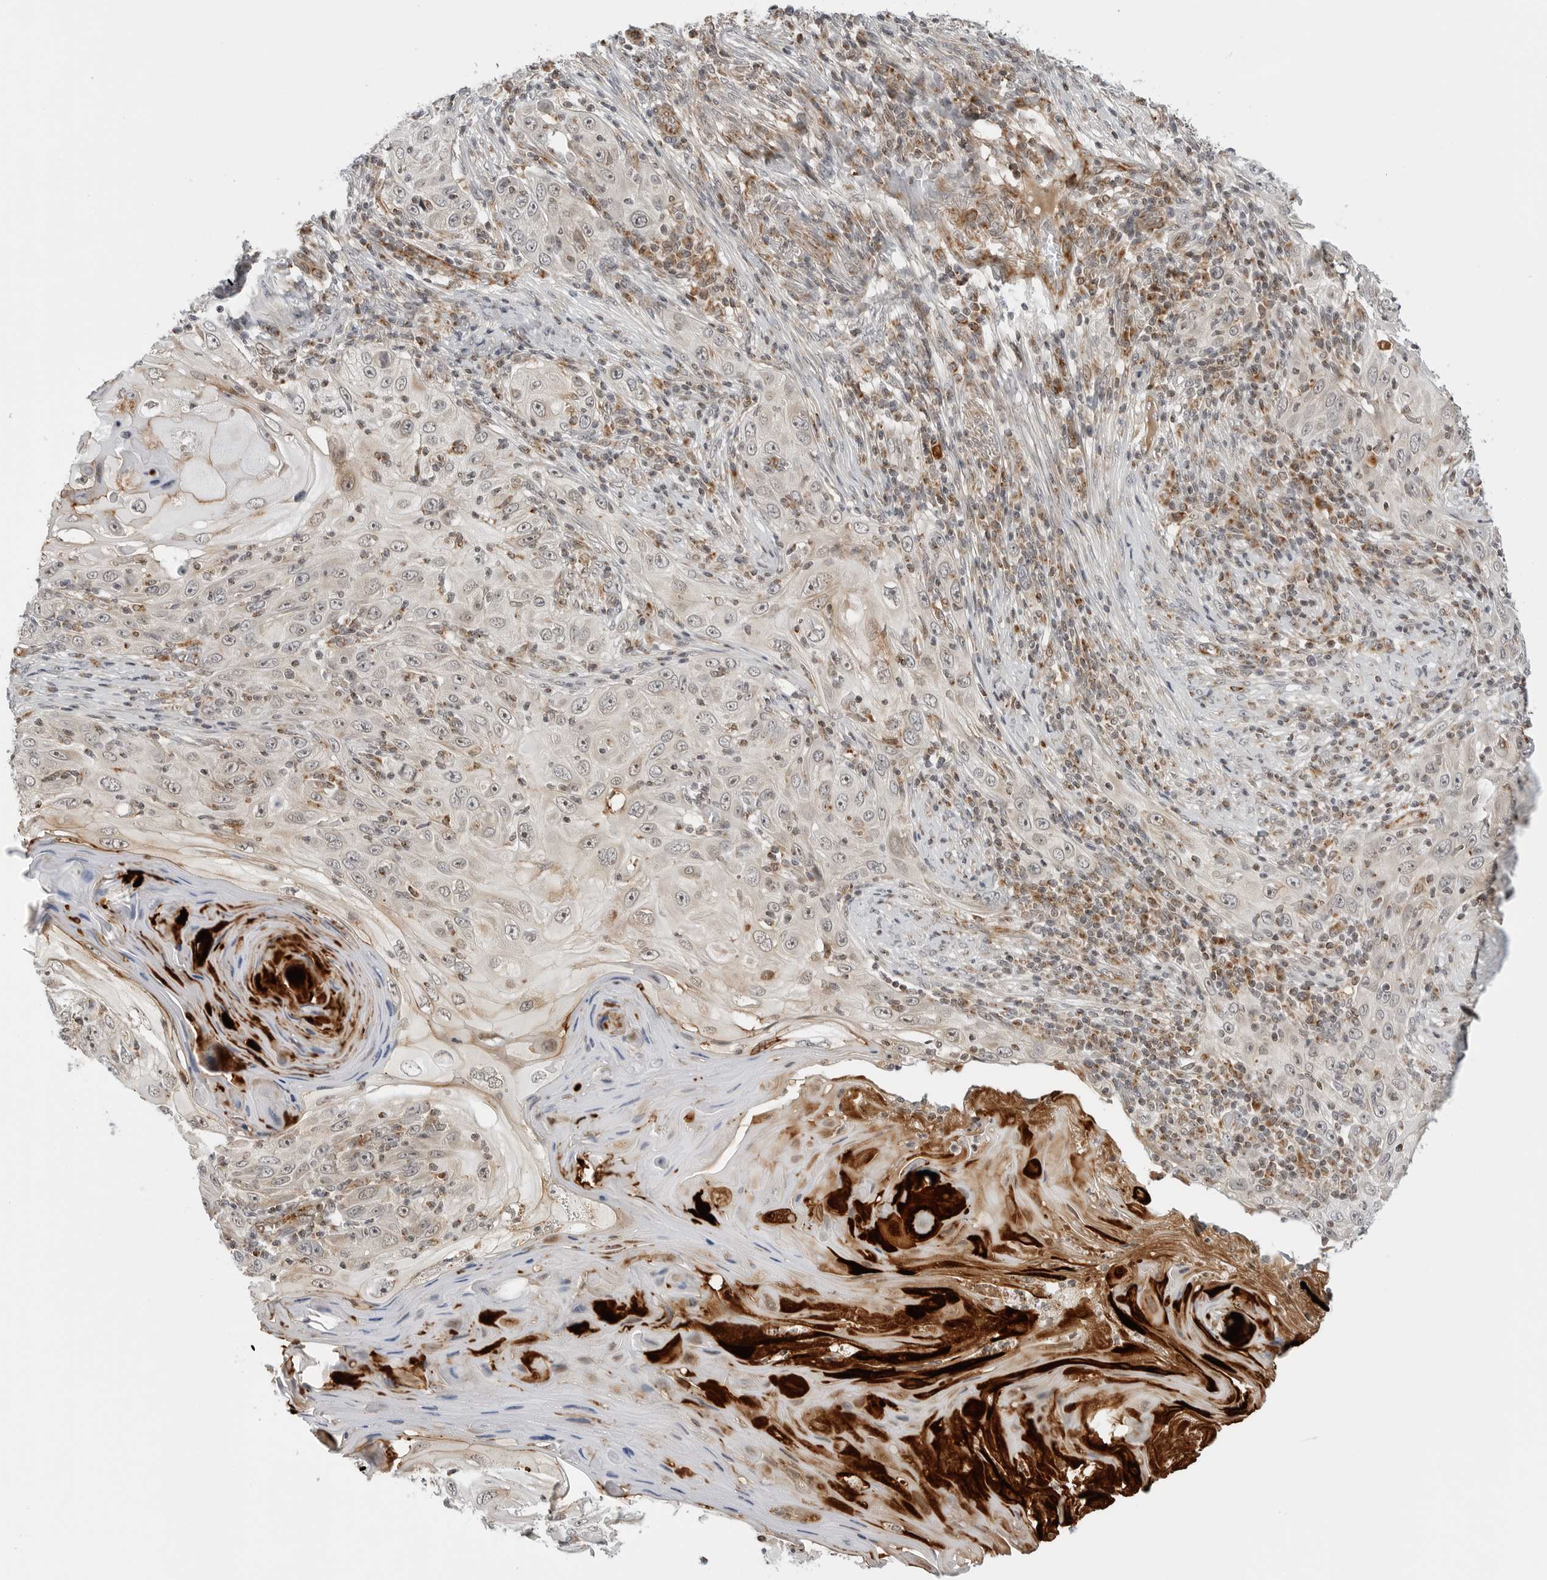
{"staining": {"intensity": "weak", "quantity": ">75%", "location": "nuclear"}, "tissue": "skin cancer", "cell_type": "Tumor cells", "image_type": "cancer", "snomed": [{"axis": "morphology", "description": "Squamous cell carcinoma, NOS"}, {"axis": "topography", "description": "Skin"}], "caption": "Skin cancer tissue demonstrates weak nuclear expression in approximately >75% of tumor cells (Stains: DAB (3,3'-diaminobenzidine) in brown, nuclei in blue, Microscopy: brightfield microscopy at high magnification).", "gene": "PEX2", "patient": {"sex": "female", "age": 88}}